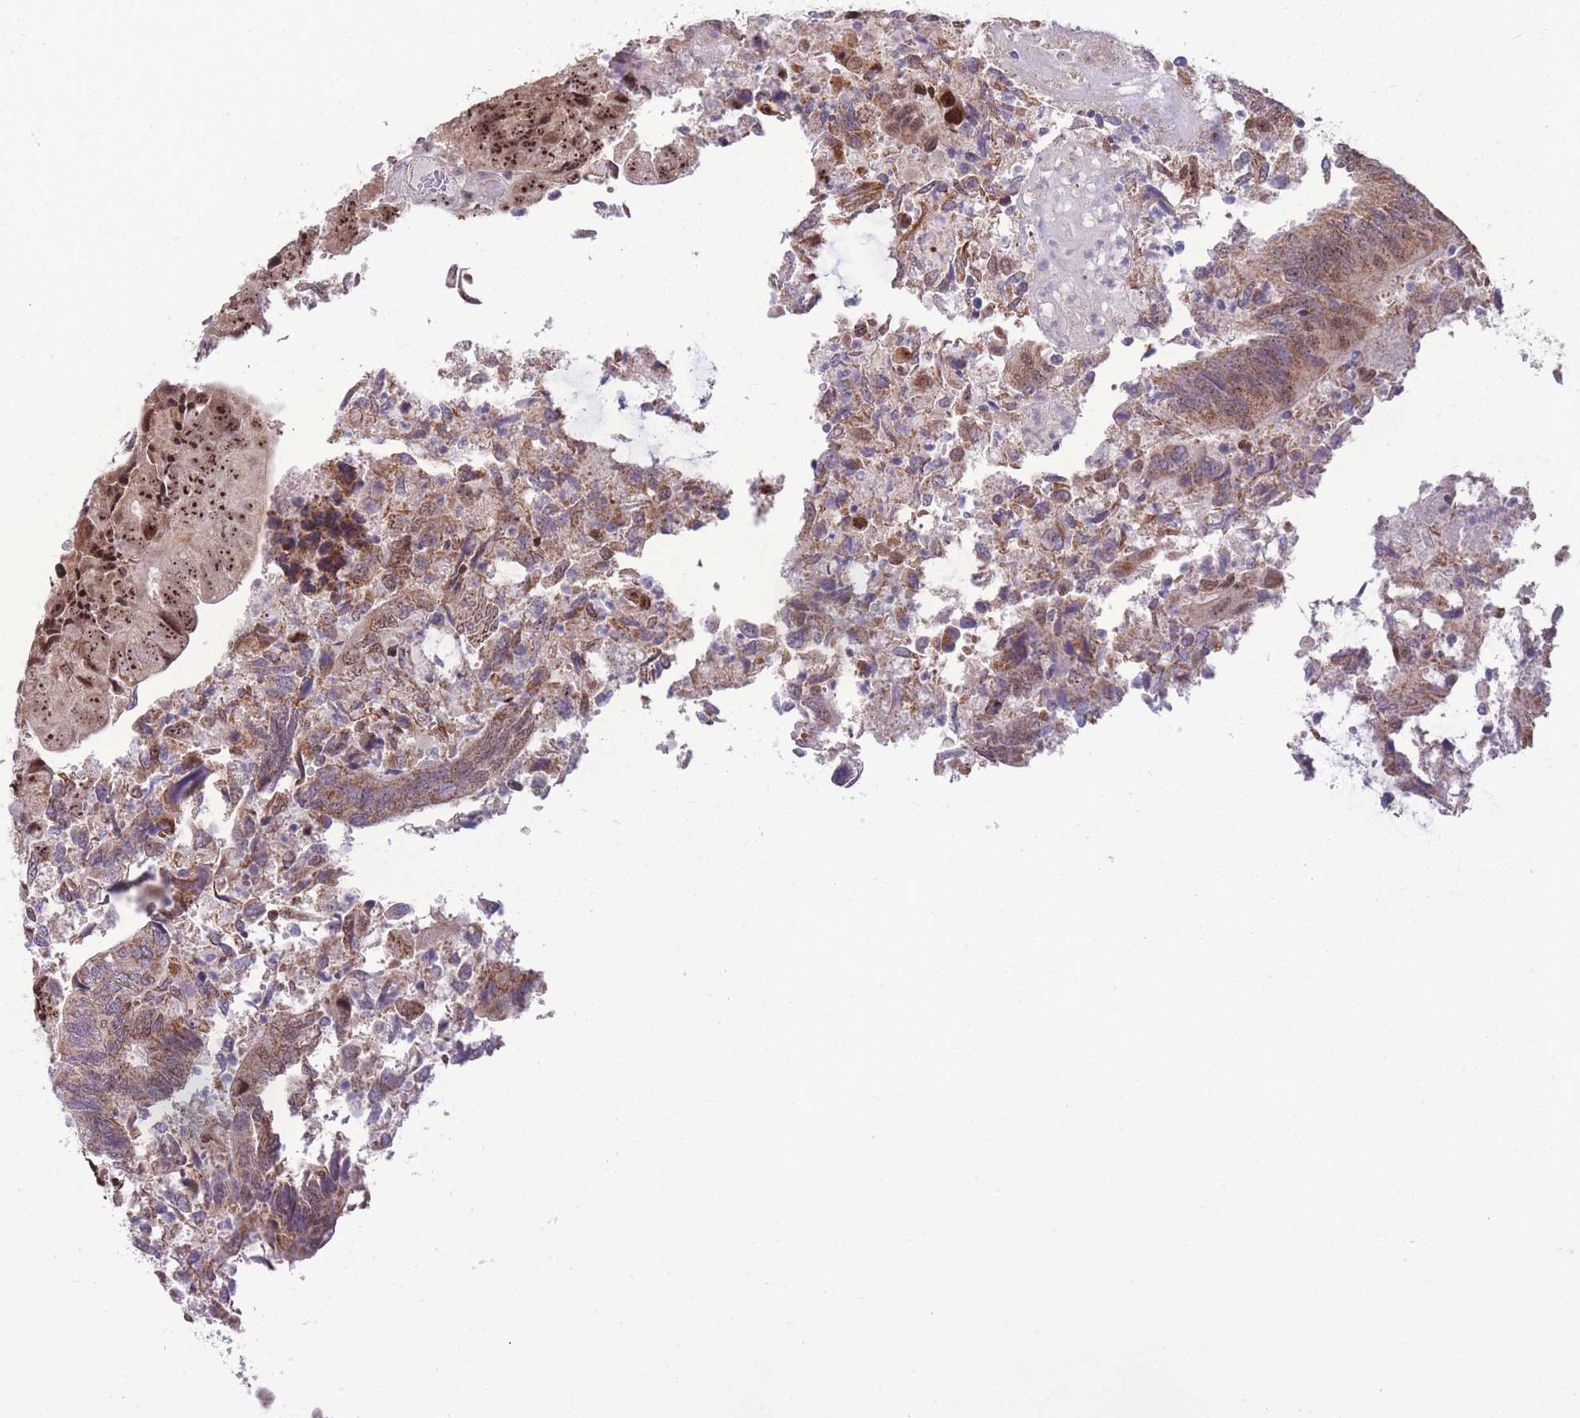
{"staining": {"intensity": "strong", "quantity": ">75%", "location": "nuclear"}, "tissue": "colorectal cancer", "cell_type": "Tumor cells", "image_type": "cancer", "snomed": [{"axis": "morphology", "description": "Adenocarcinoma, NOS"}, {"axis": "topography", "description": "Colon"}], "caption": "Colorectal cancer (adenocarcinoma) stained with a protein marker exhibits strong staining in tumor cells.", "gene": "MCIDAS", "patient": {"sex": "female", "age": 67}}